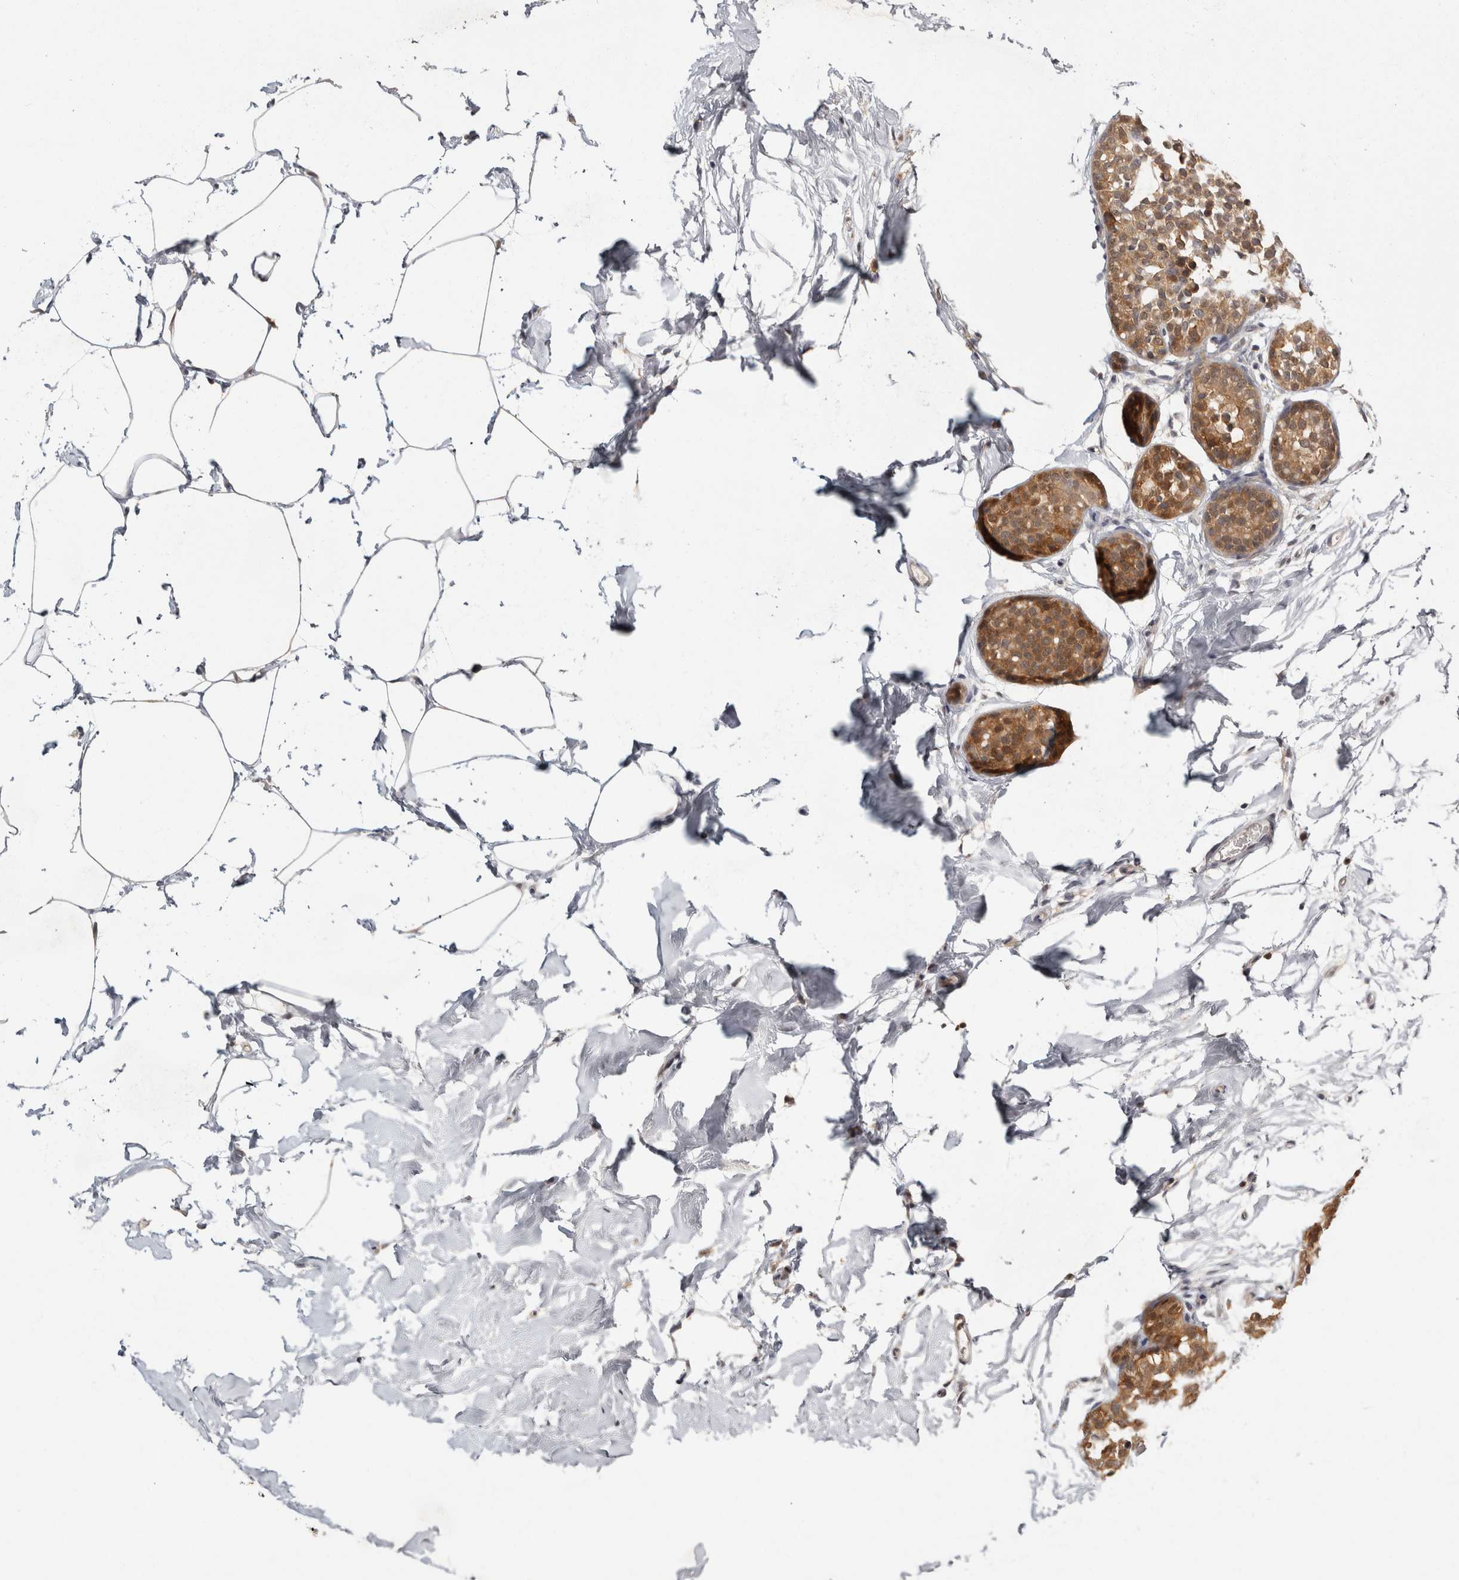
{"staining": {"intensity": "moderate", "quantity": ">75%", "location": "cytoplasmic/membranous"}, "tissue": "breast cancer", "cell_type": "Tumor cells", "image_type": "cancer", "snomed": [{"axis": "morphology", "description": "Duct carcinoma"}, {"axis": "topography", "description": "Breast"}], "caption": "Protein staining of breast infiltrating ductal carcinoma tissue reveals moderate cytoplasmic/membranous expression in about >75% of tumor cells.", "gene": "ACAT2", "patient": {"sex": "female", "age": 55}}